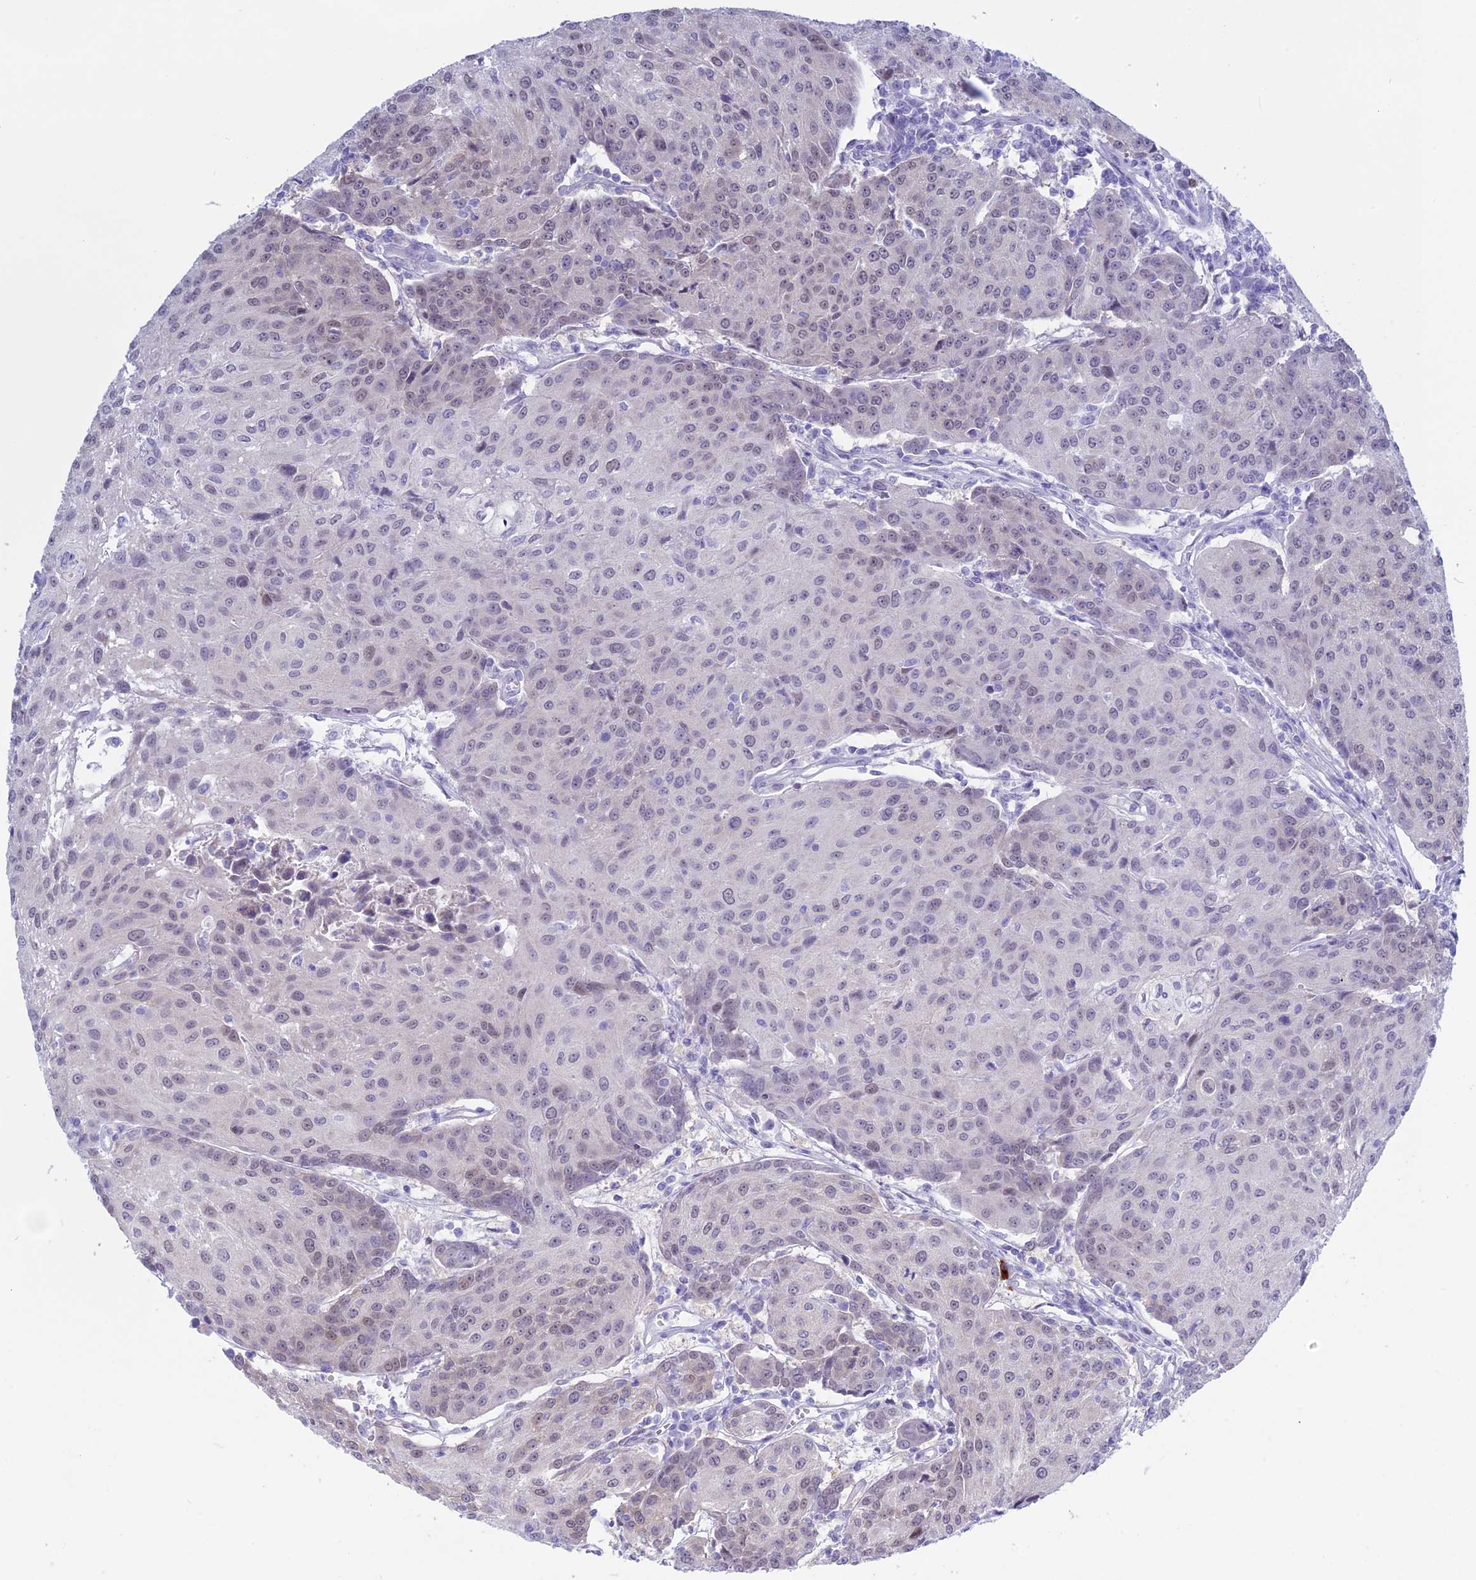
{"staining": {"intensity": "negative", "quantity": "none", "location": "none"}, "tissue": "urothelial cancer", "cell_type": "Tumor cells", "image_type": "cancer", "snomed": [{"axis": "morphology", "description": "Urothelial carcinoma, High grade"}, {"axis": "topography", "description": "Urinary bladder"}], "caption": "The immunohistochemistry (IHC) photomicrograph has no significant positivity in tumor cells of urothelial carcinoma (high-grade) tissue.", "gene": "LHFPL2", "patient": {"sex": "female", "age": 85}}